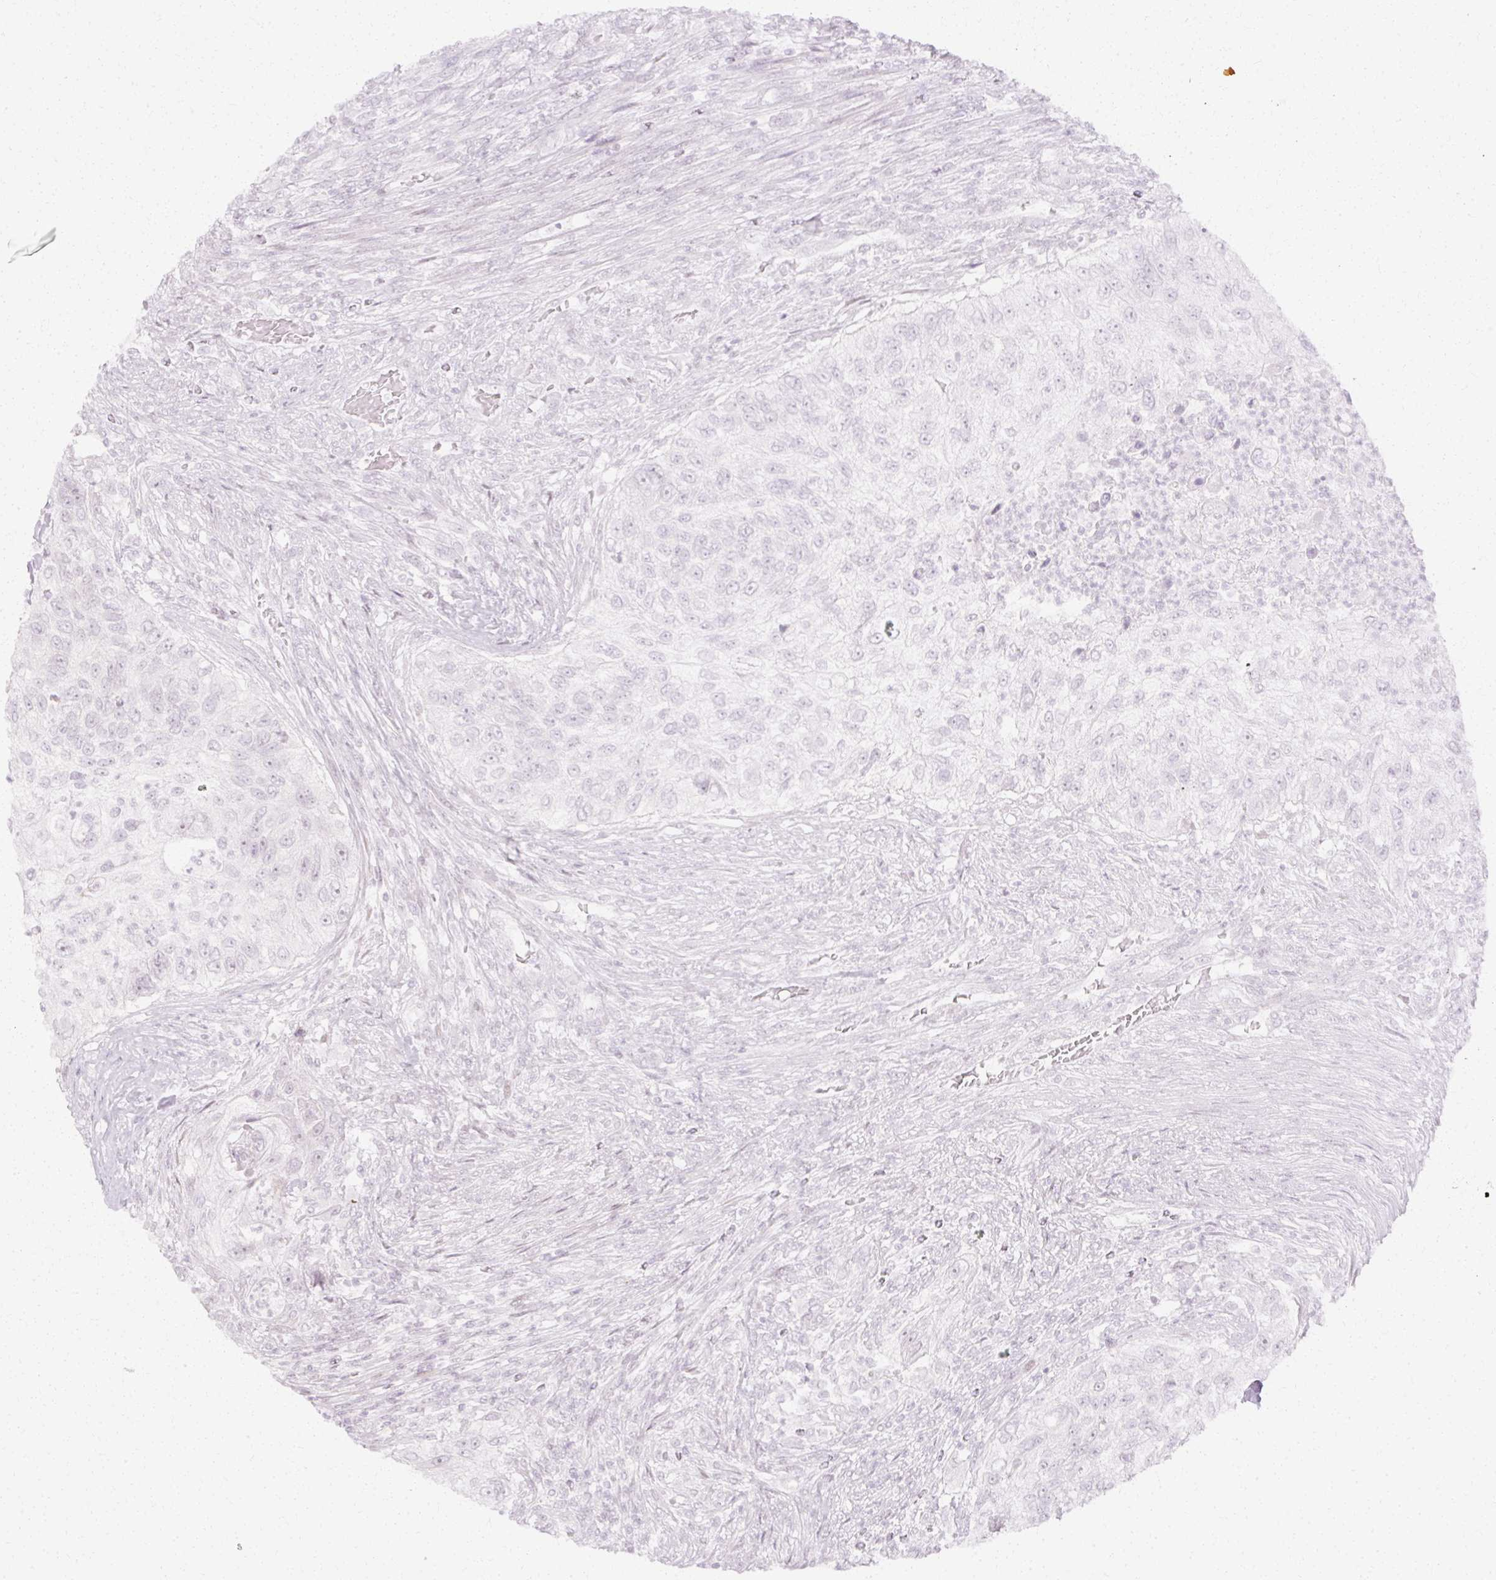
{"staining": {"intensity": "negative", "quantity": "none", "location": "none"}, "tissue": "urothelial cancer", "cell_type": "Tumor cells", "image_type": "cancer", "snomed": [{"axis": "morphology", "description": "Urothelial carcinoma, High grade"}, {"axis": "topography", "description": "Urinary bladder"}], "caption": "IHC histopathology image of human urothelial cancer stained for a protein (brown), which reveals no expression in tumor cells. (DAB (3,3'-diaminobenzidine) immunohistochemistry (IHC) with hematoxylin counter stain).", "gene": "C3orf49", "patient": {"sex": "female", "age": 60}}